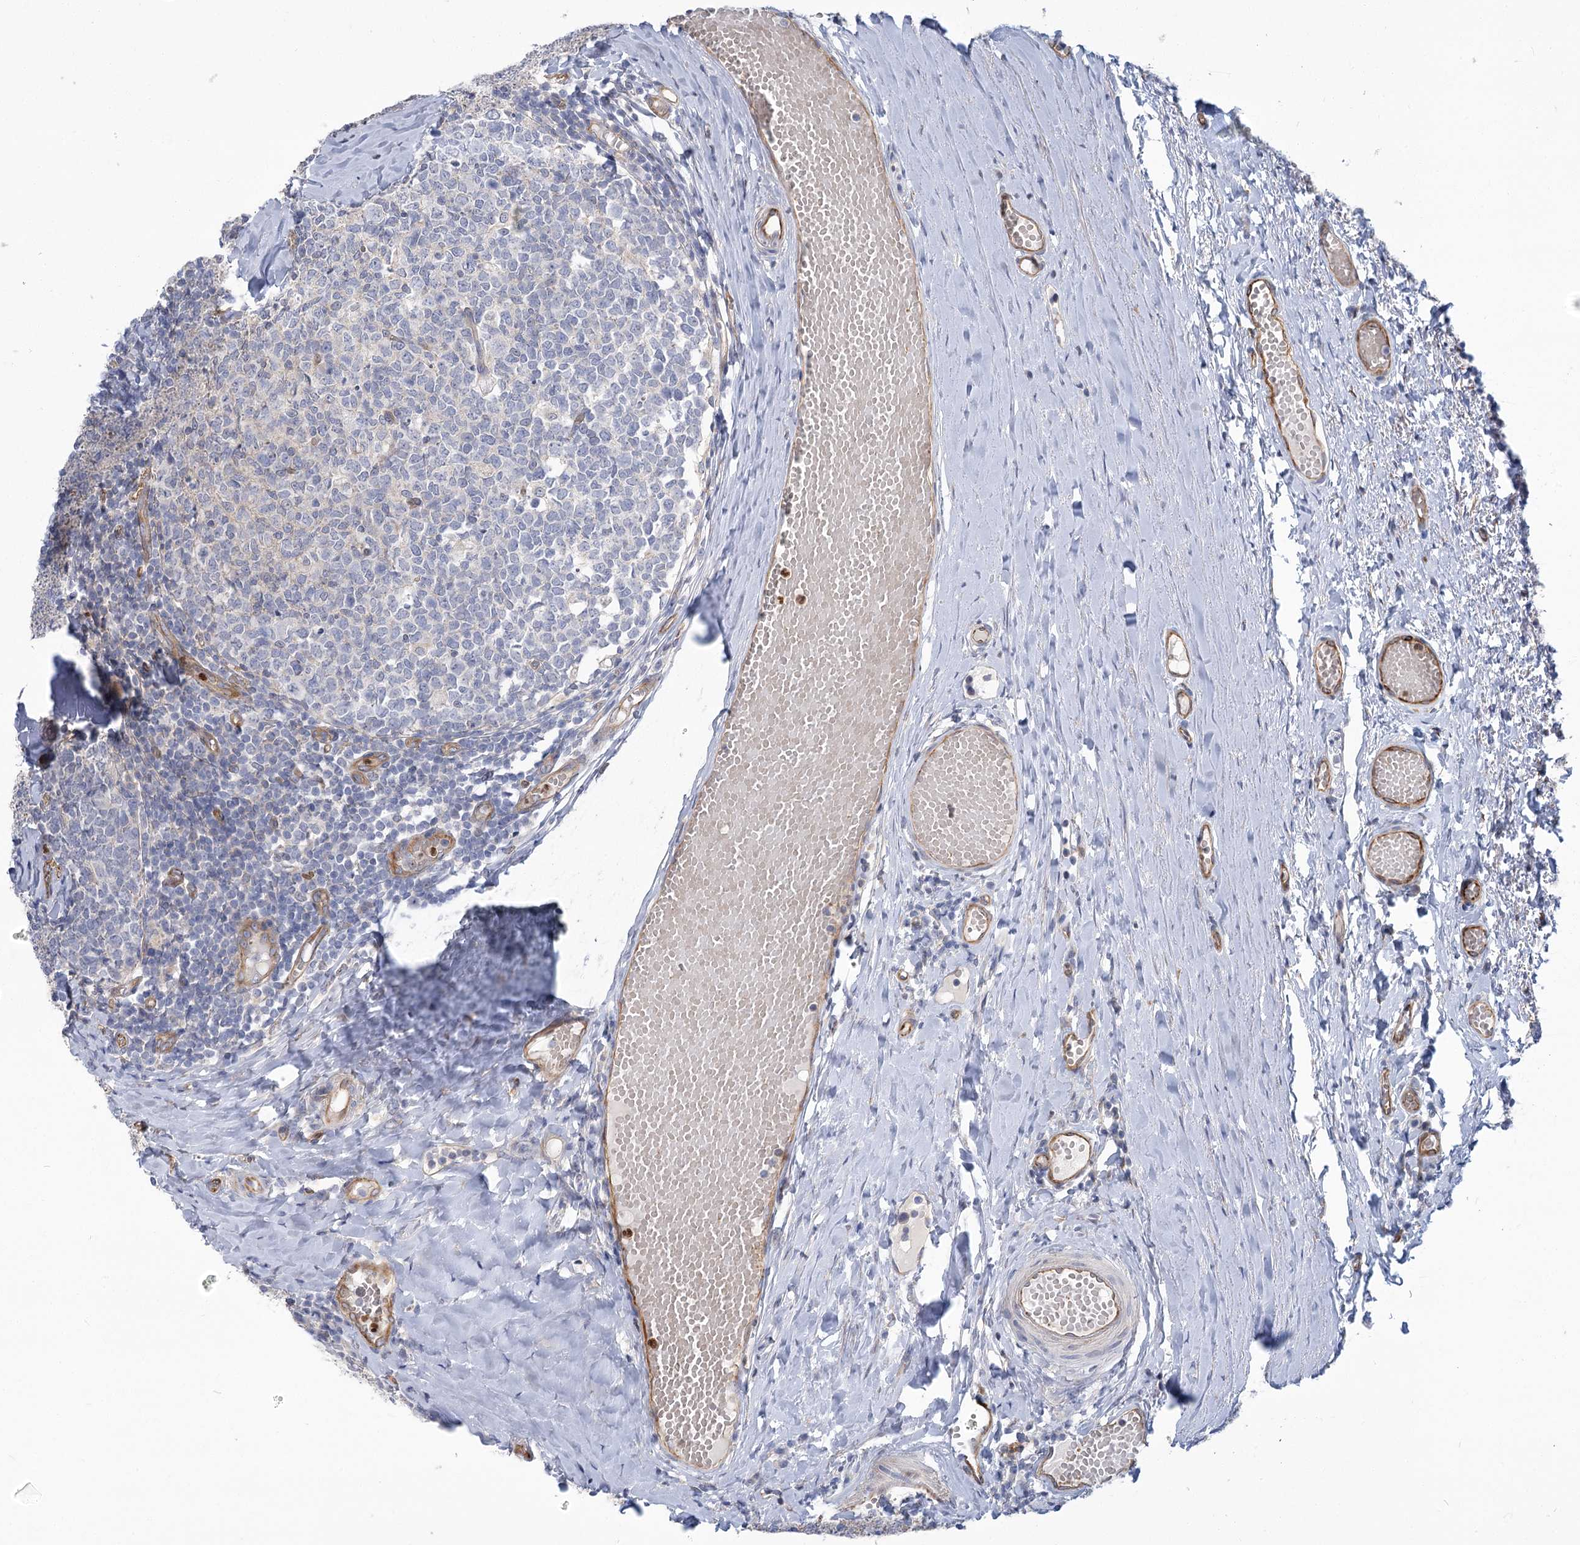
{"staining": {"intensity": "negative", "quantity": "none", "location": "none"}, "tissue": "tonsil", "cell_type": "Germinal center cells", "image_type": "normal", "snomed": [{"axis": "morphology", "description": "Normal tissue, NOS"}, {"axis": "topography", "description": "Tonsil"}], "caption": "Immunohistochemistry histopathology image of benign tonsil: human tonsil stained with DAB displays no significant protein positivity in germinal center cells.", "gene": "THAP6", "patient": {"sex": "female", "age": 19}}